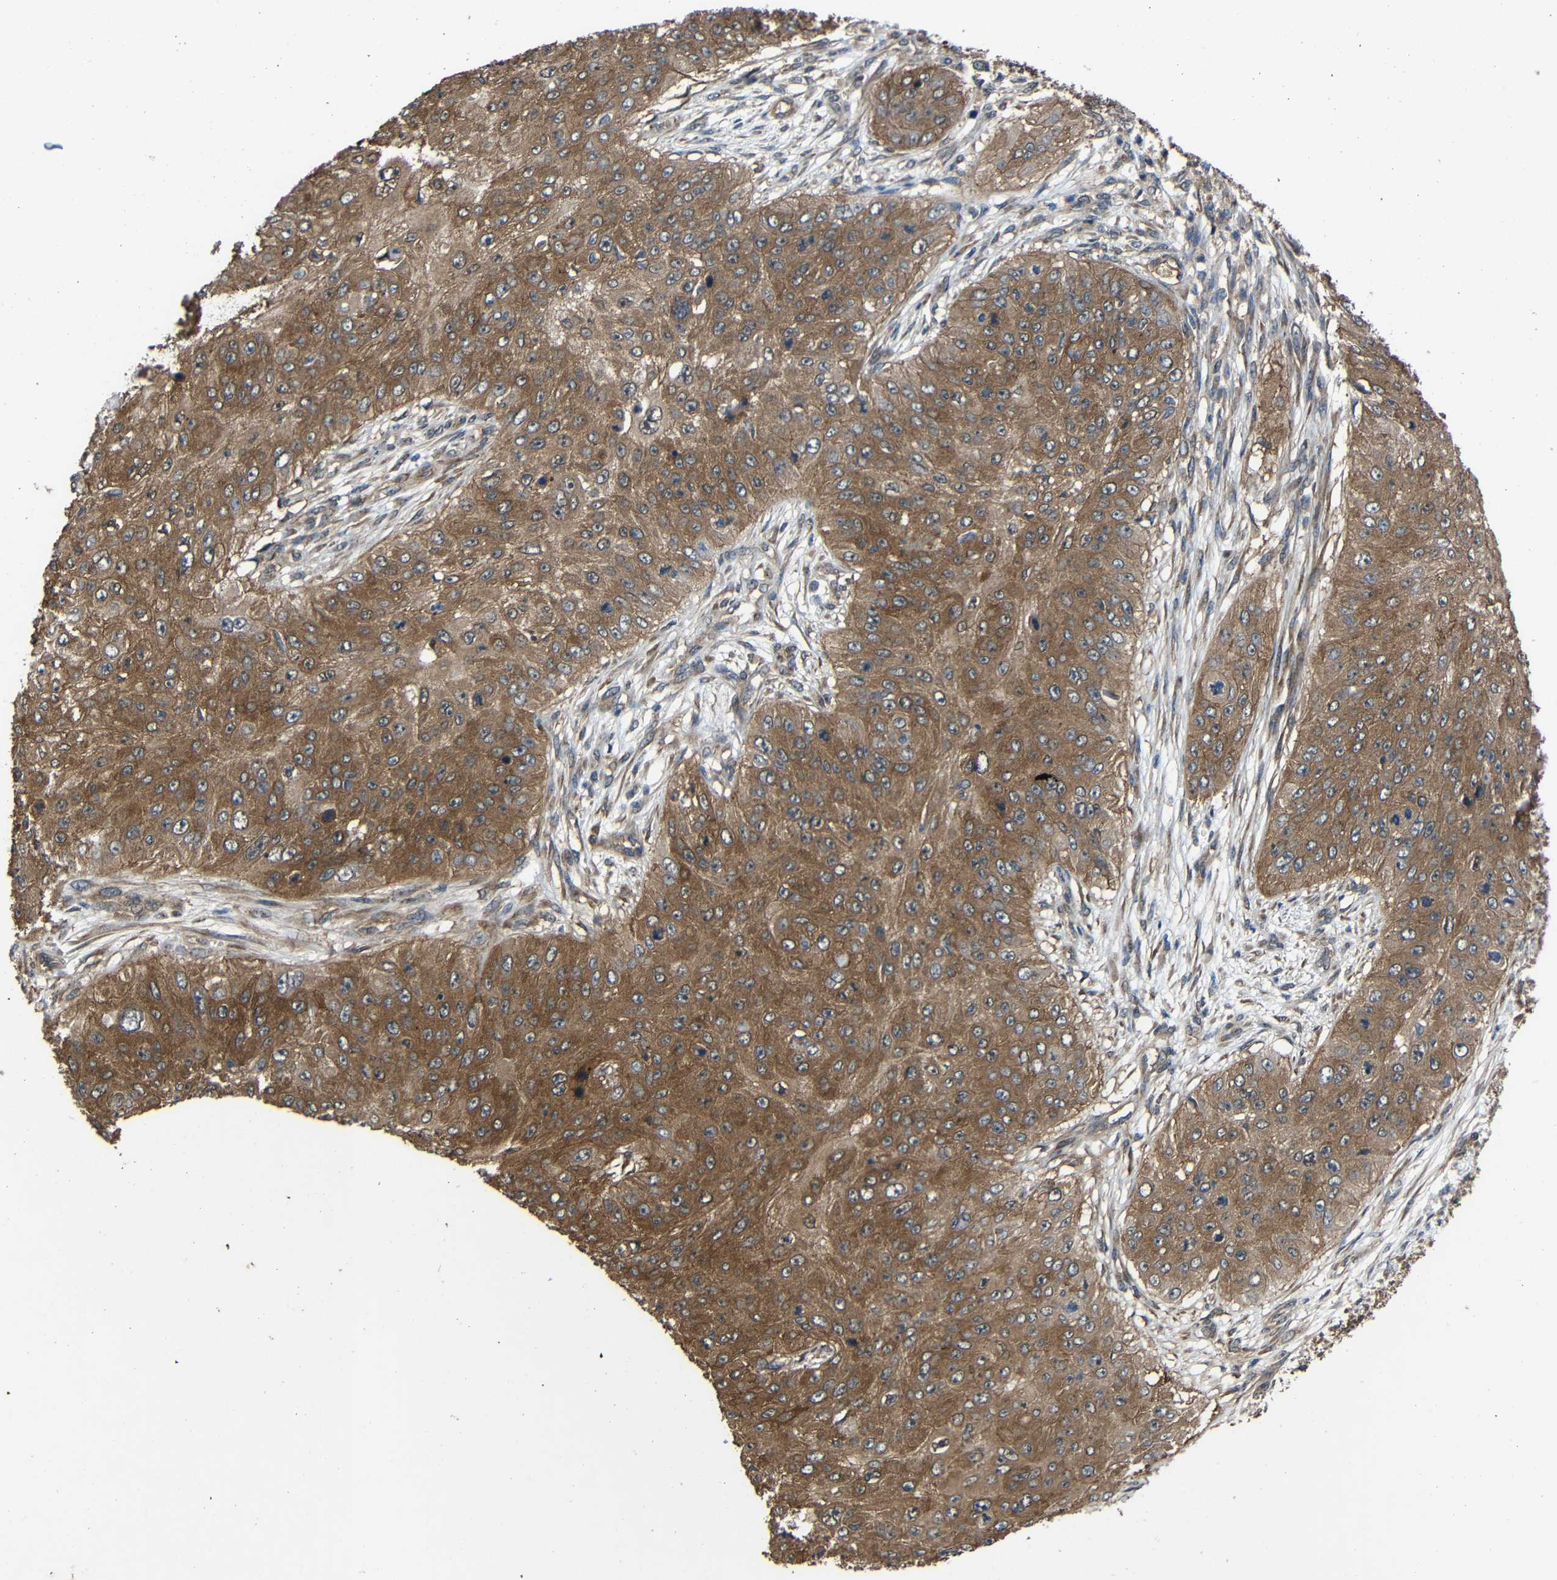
{"staining": {"intensity": "moderate", "quantity": ">75%", "location": "cytoplasmic/membranous"}, "tissue": "skin cancer", "cell_type": "Tumor cells", "image_type": "cancer", "snomed": [{"axis": "morphology", "description": "Squamous cell carcinoma, NOS"}, {"axis": "topography", "description": "Skin"}], "caption": "Protein staining of skin cancer tissue demonstrates moderate cytoplasmic/membranous staining in approximately >75% of tumor cells. (brown staining indicates protein expression, while blue staining denotes nuclei).", "gene": "CHST9", "patient": {"sex": "female", "age": 80}}